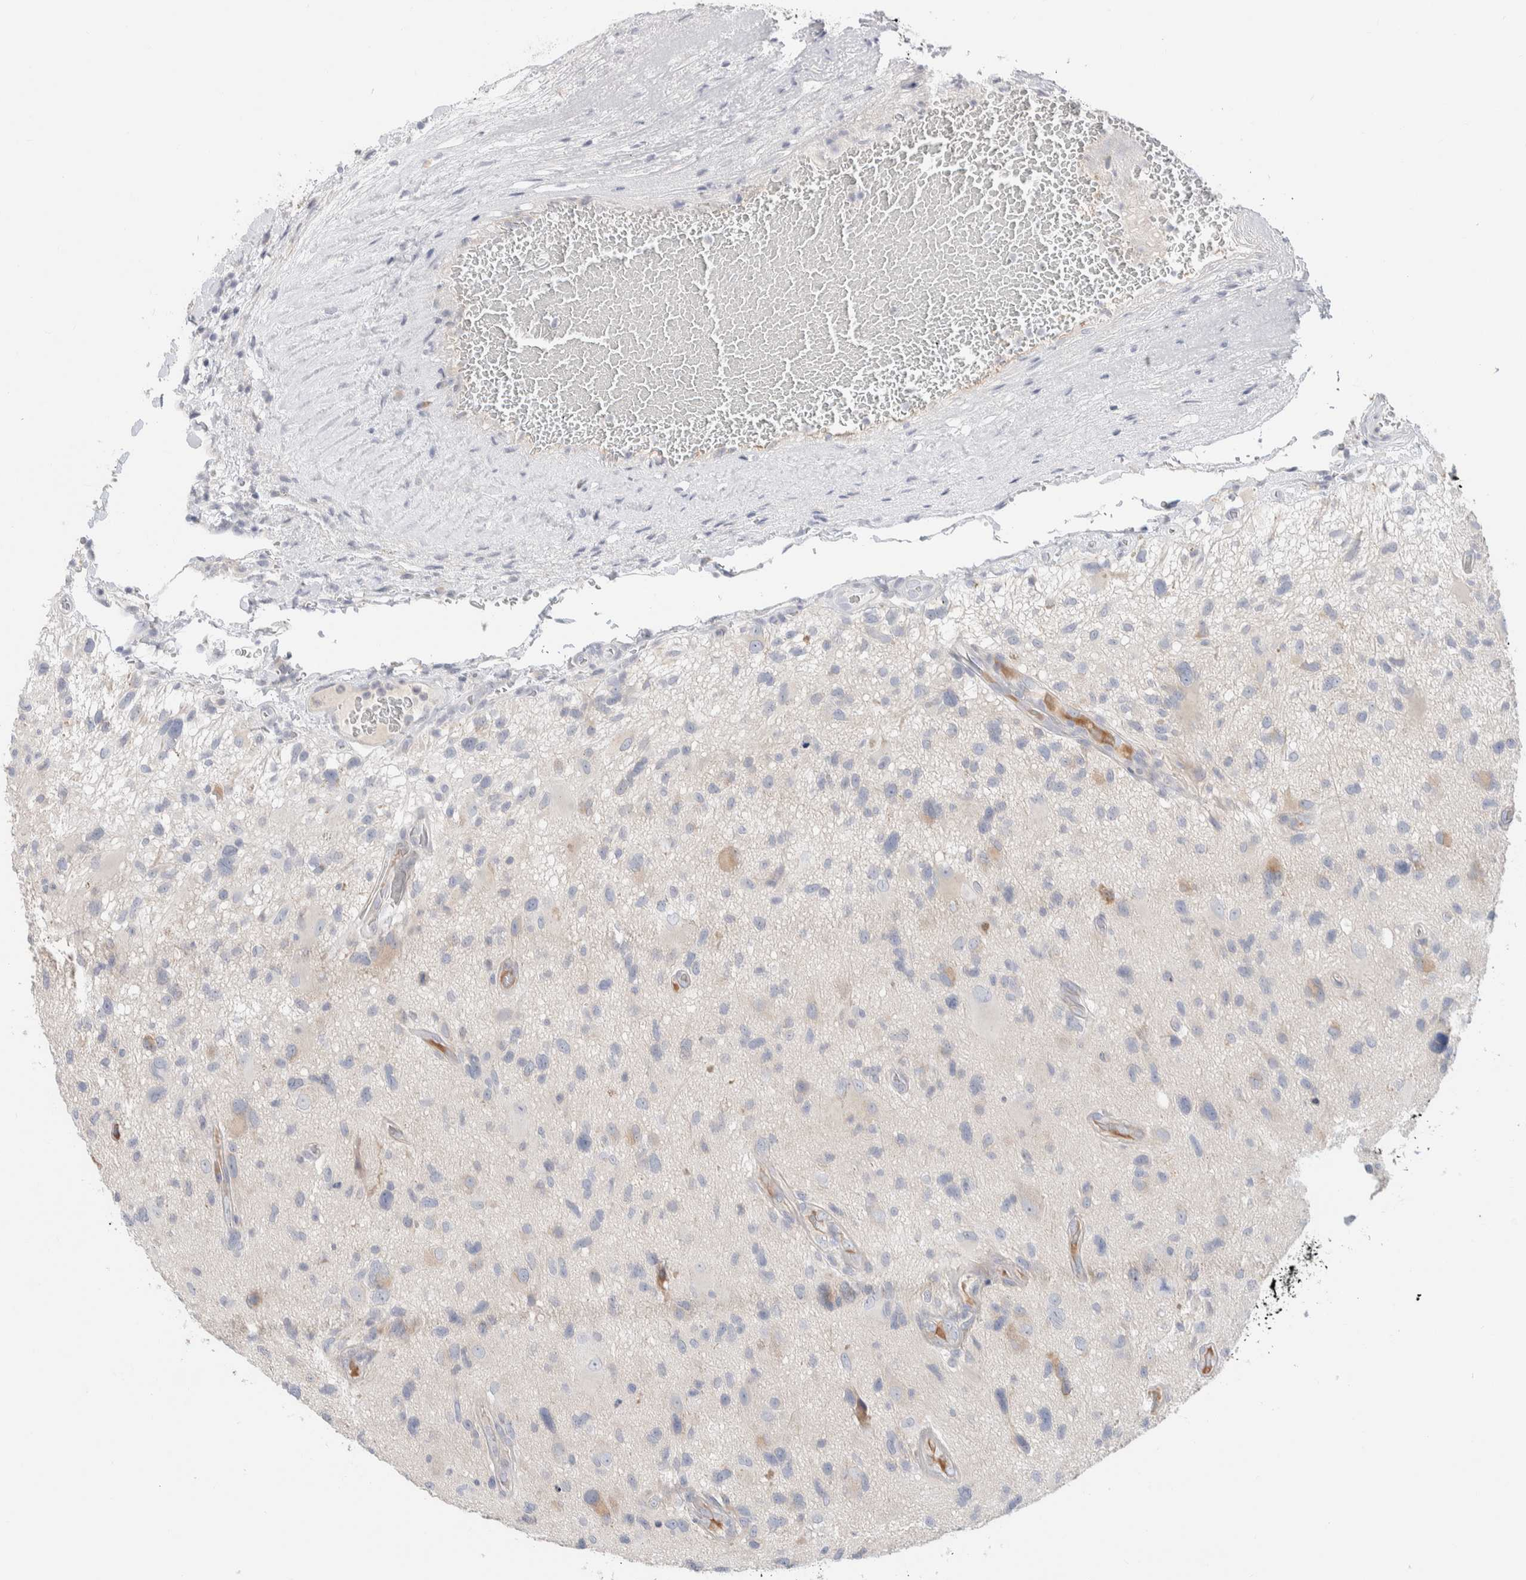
{"staining": {"intensity": "weak", "quantity": "<25%", "location": "cytoplasmic/membranous"}, "tissue": "glioma", "cell_type": "Tumor cells", "image_type": "cancer", "snomed": [{"axis": "morphology", "description": "Glioma, malignant, High grade"}, {"axis": "topography", "description": "Brain"}], "caption": "Glioma was stained to show a protein in brown. There is no significant positivity in tumor cells.", "gene": "RUSF1", "patient": {"sex": "male", "age": 33}}